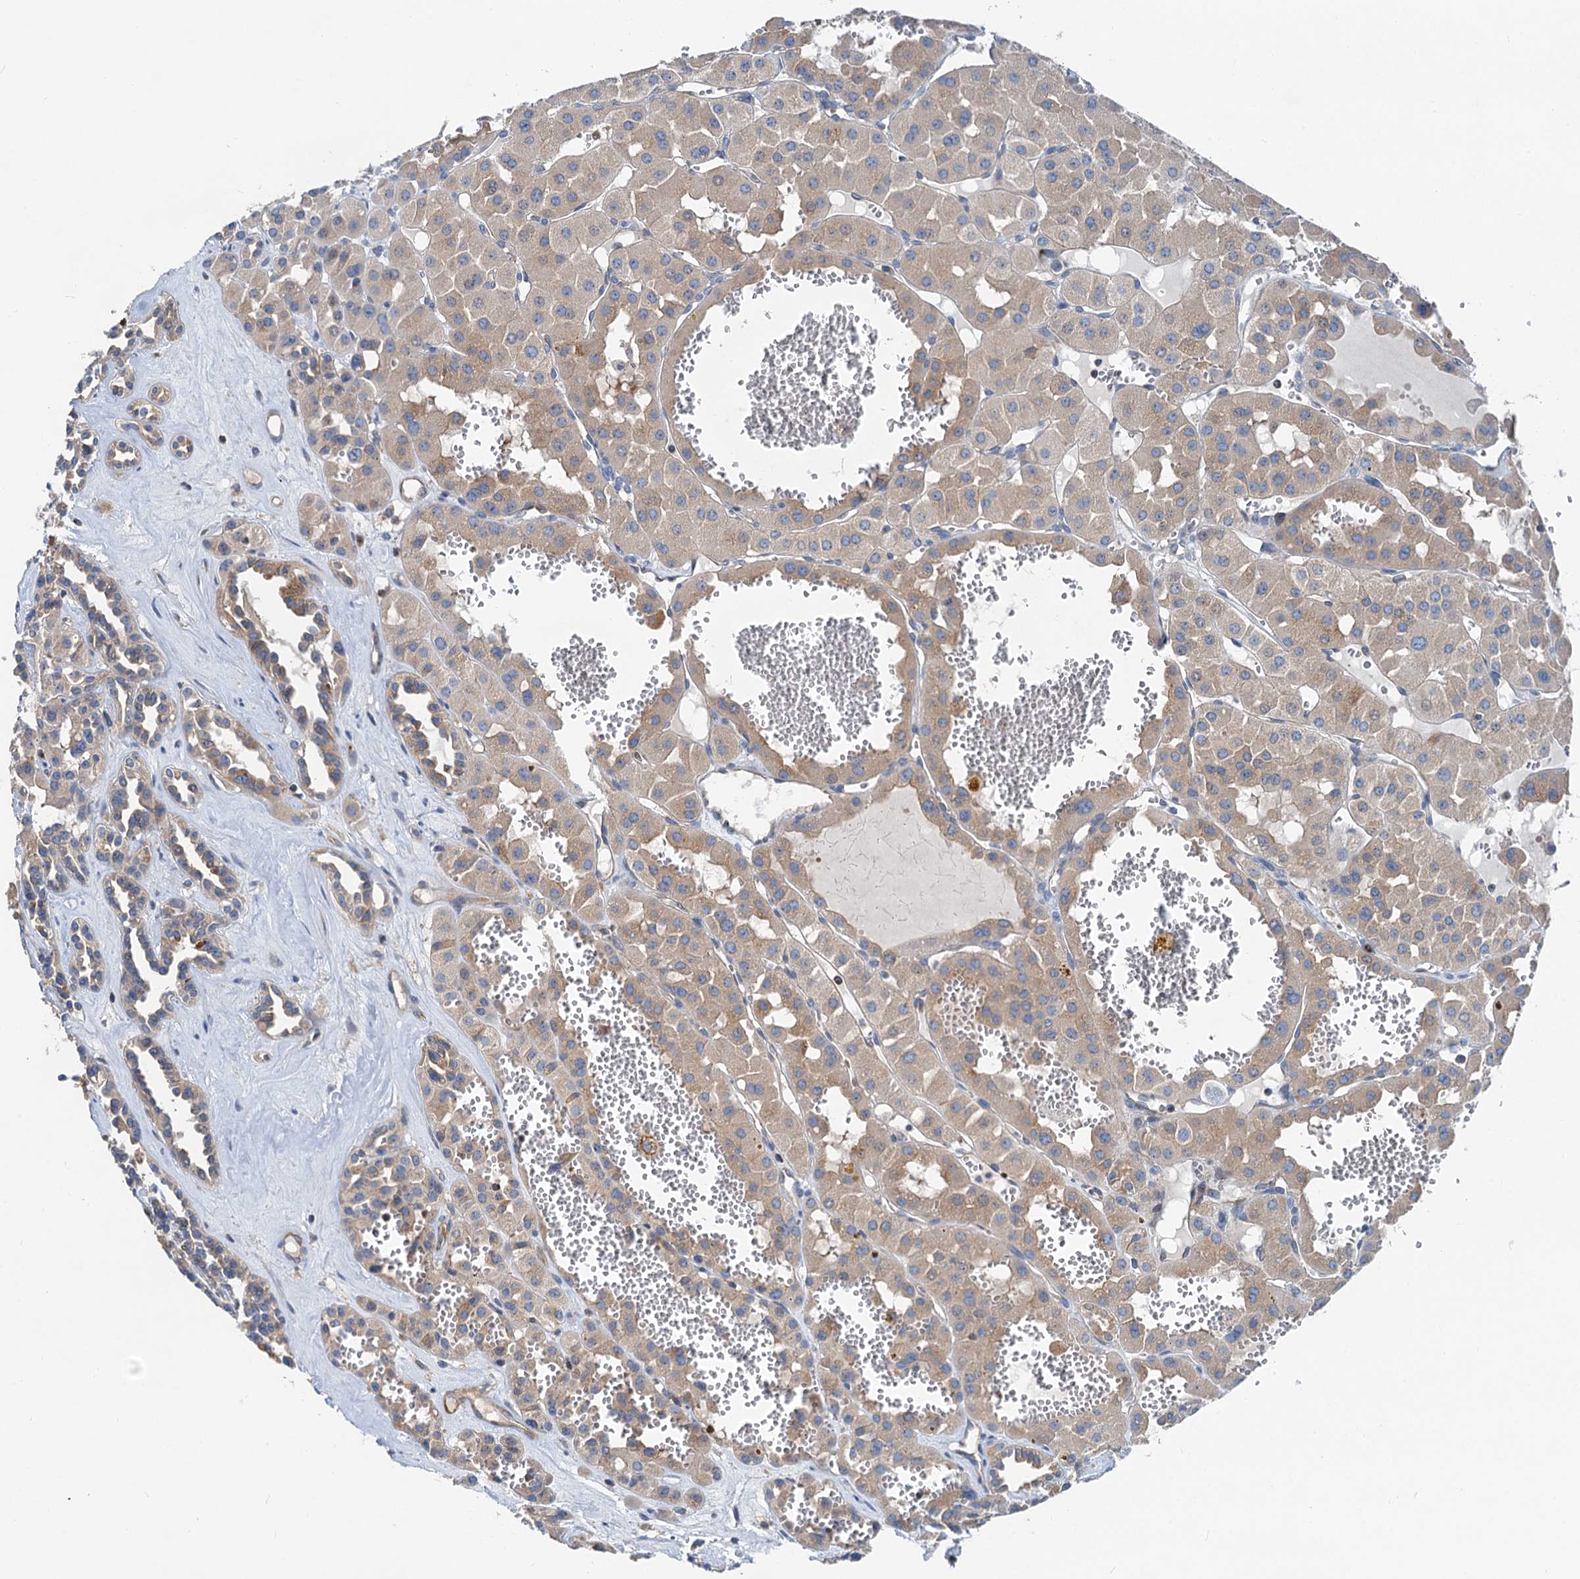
{"staining": {"intensity": "weak", "quantity": ">75%", "location": "cytoplasmic/membranous"}, "tissue": "renal cancer", "cell_type": "Tumor cells", "image_type": "cancer", "snomed": [{"axis": "morphology", "description": "Carcinoma, NOS"}, {"axis": "topography", "description": "Kidney"}], "caption": "Immunohistochemistry (IHC) micrograph of human renal carcinoma stained for a protein (brown), which shows low levels of weak cytoplasmic/membranous positivity in about >75% of tumor cells.", "gene": "ANKRD26", "patient": {"sex": "female", "age": 75}}